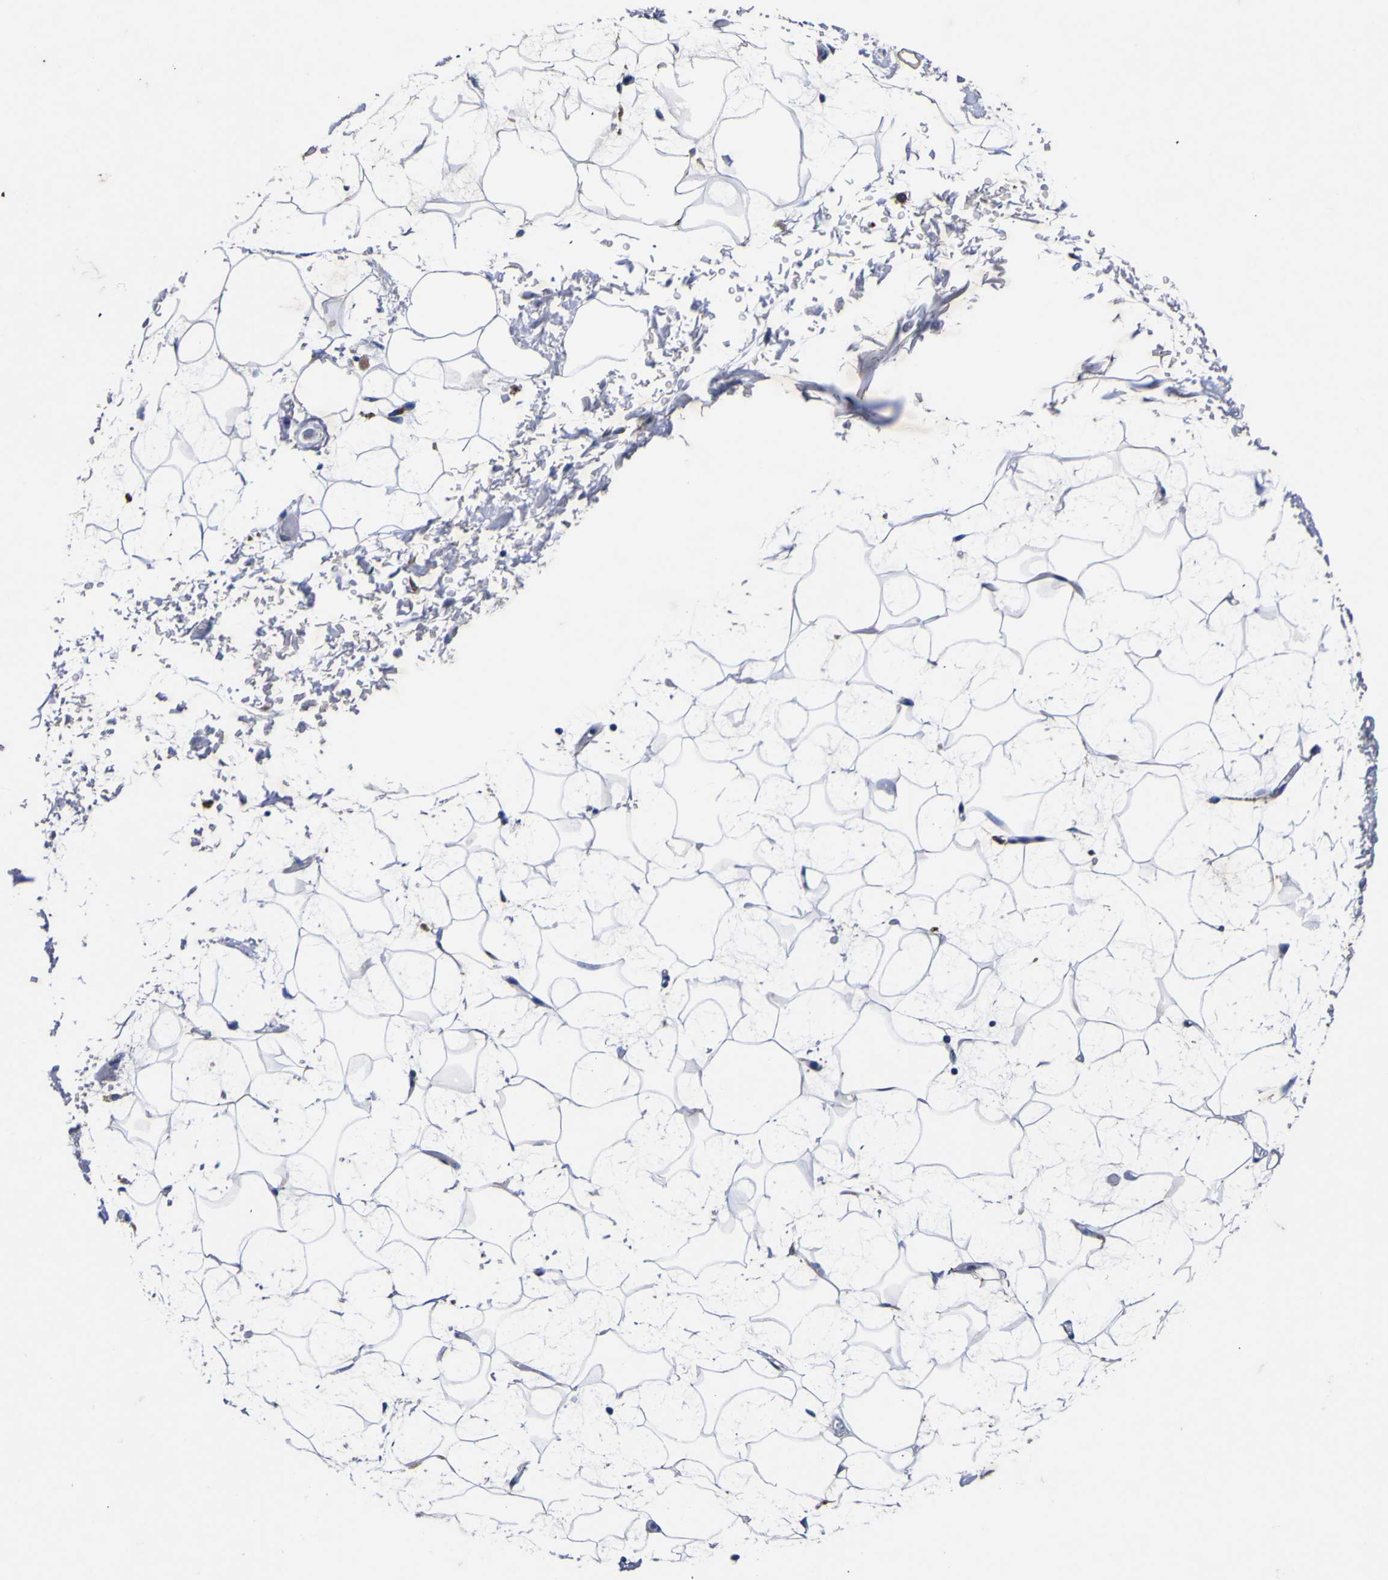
{"staining": {"intensity": "negative", "quantity": "none", "location": "none"}, "tissue": "adipose tissue", "cell_type": "Adipocytes", "image_type": "normal", "snomed": [{"axis": "morphology", "description": "Squamous cell carcinoma, NOS"}, {"axis": "topography", "description": "Oral tissue"}, {"axis": "topography", "description": "Head-Neck"}], "caption": "A high-resolution photomicrograph shows IHC staining of normal adipose tissue, which shows no significant expression in adipocytes.", "gene": "COA1", "patient": {"sex": "female", "age": 50}}